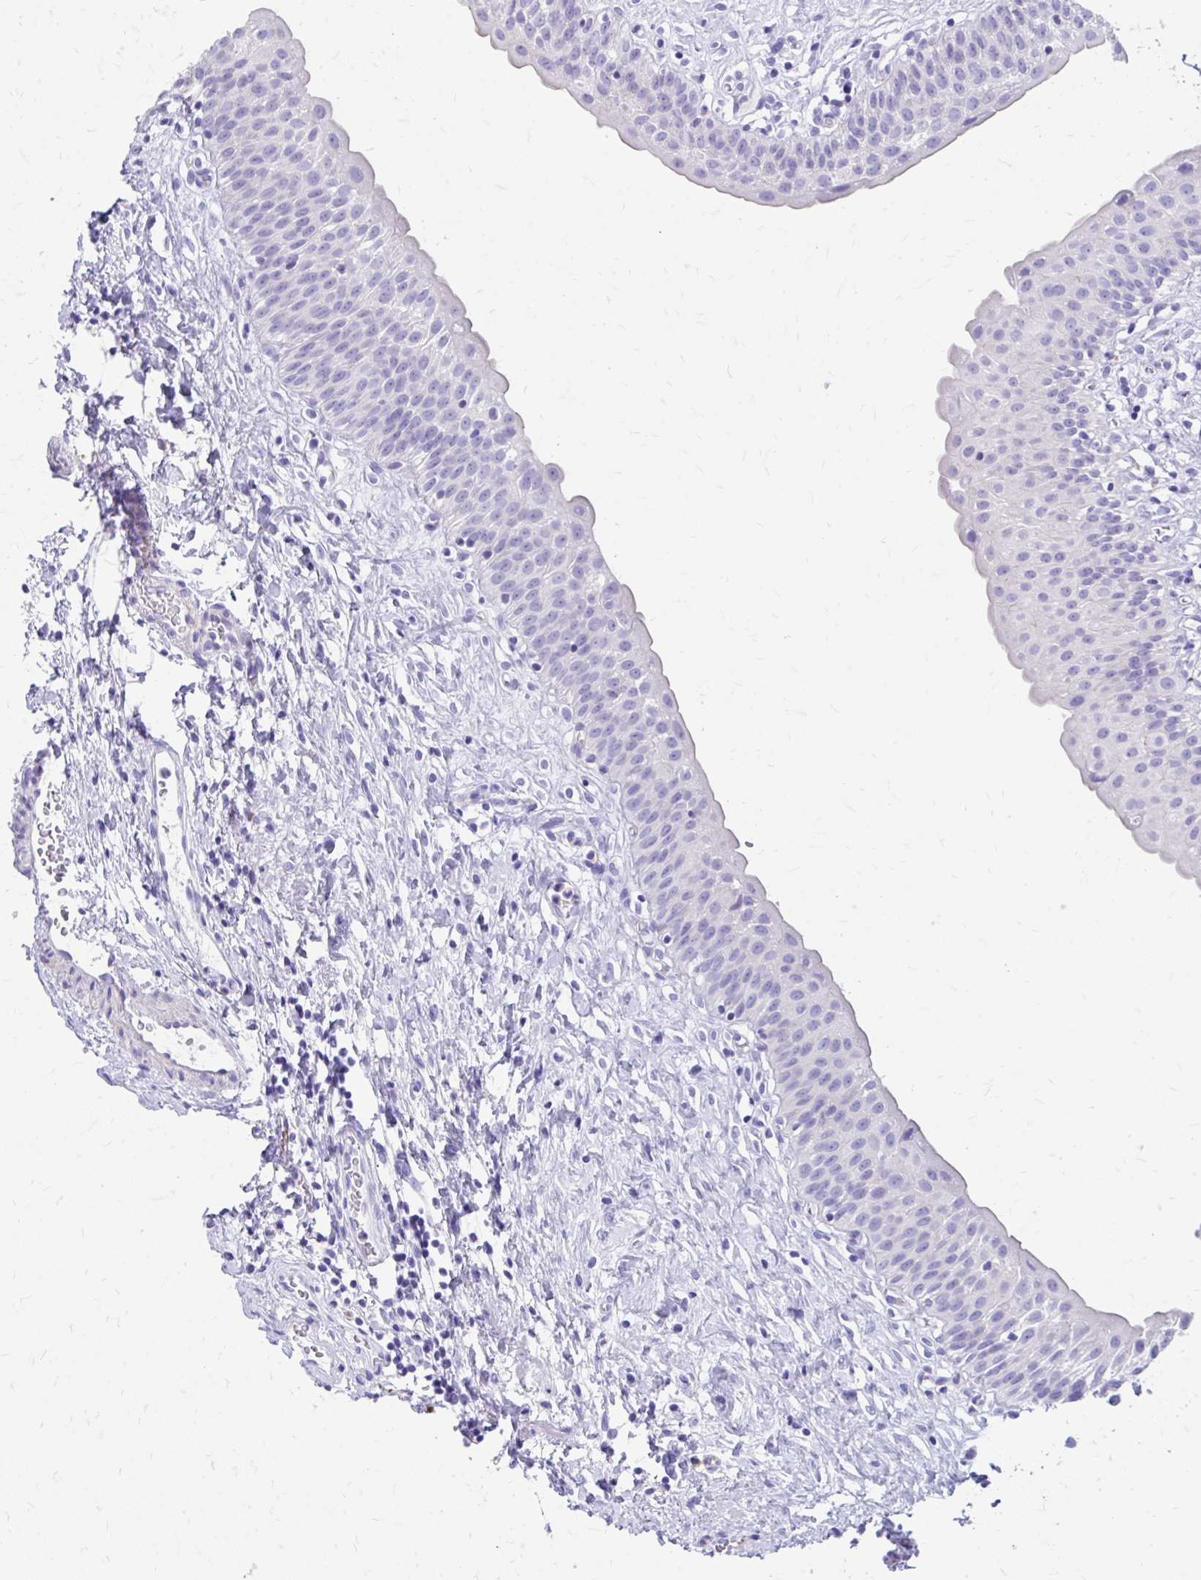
{"staining": {"intensity": "negative", "quantity": "none", "location": "none"}, "tissue": "urinary bladder", "cell_type": "Urothelial cells", "image_type": "normal", "snomed": [{"axis": "morphology", "description": "Normal tissue, NOS"}, {"axis": "topography", "description": "Urinary bladder"}], "caption": "IHC of unremarkable human urinary bladder demonstrates no staining in urothelial cells.", "gene": "ZNF699", "patient": {"sex": "male", "age": 51}}